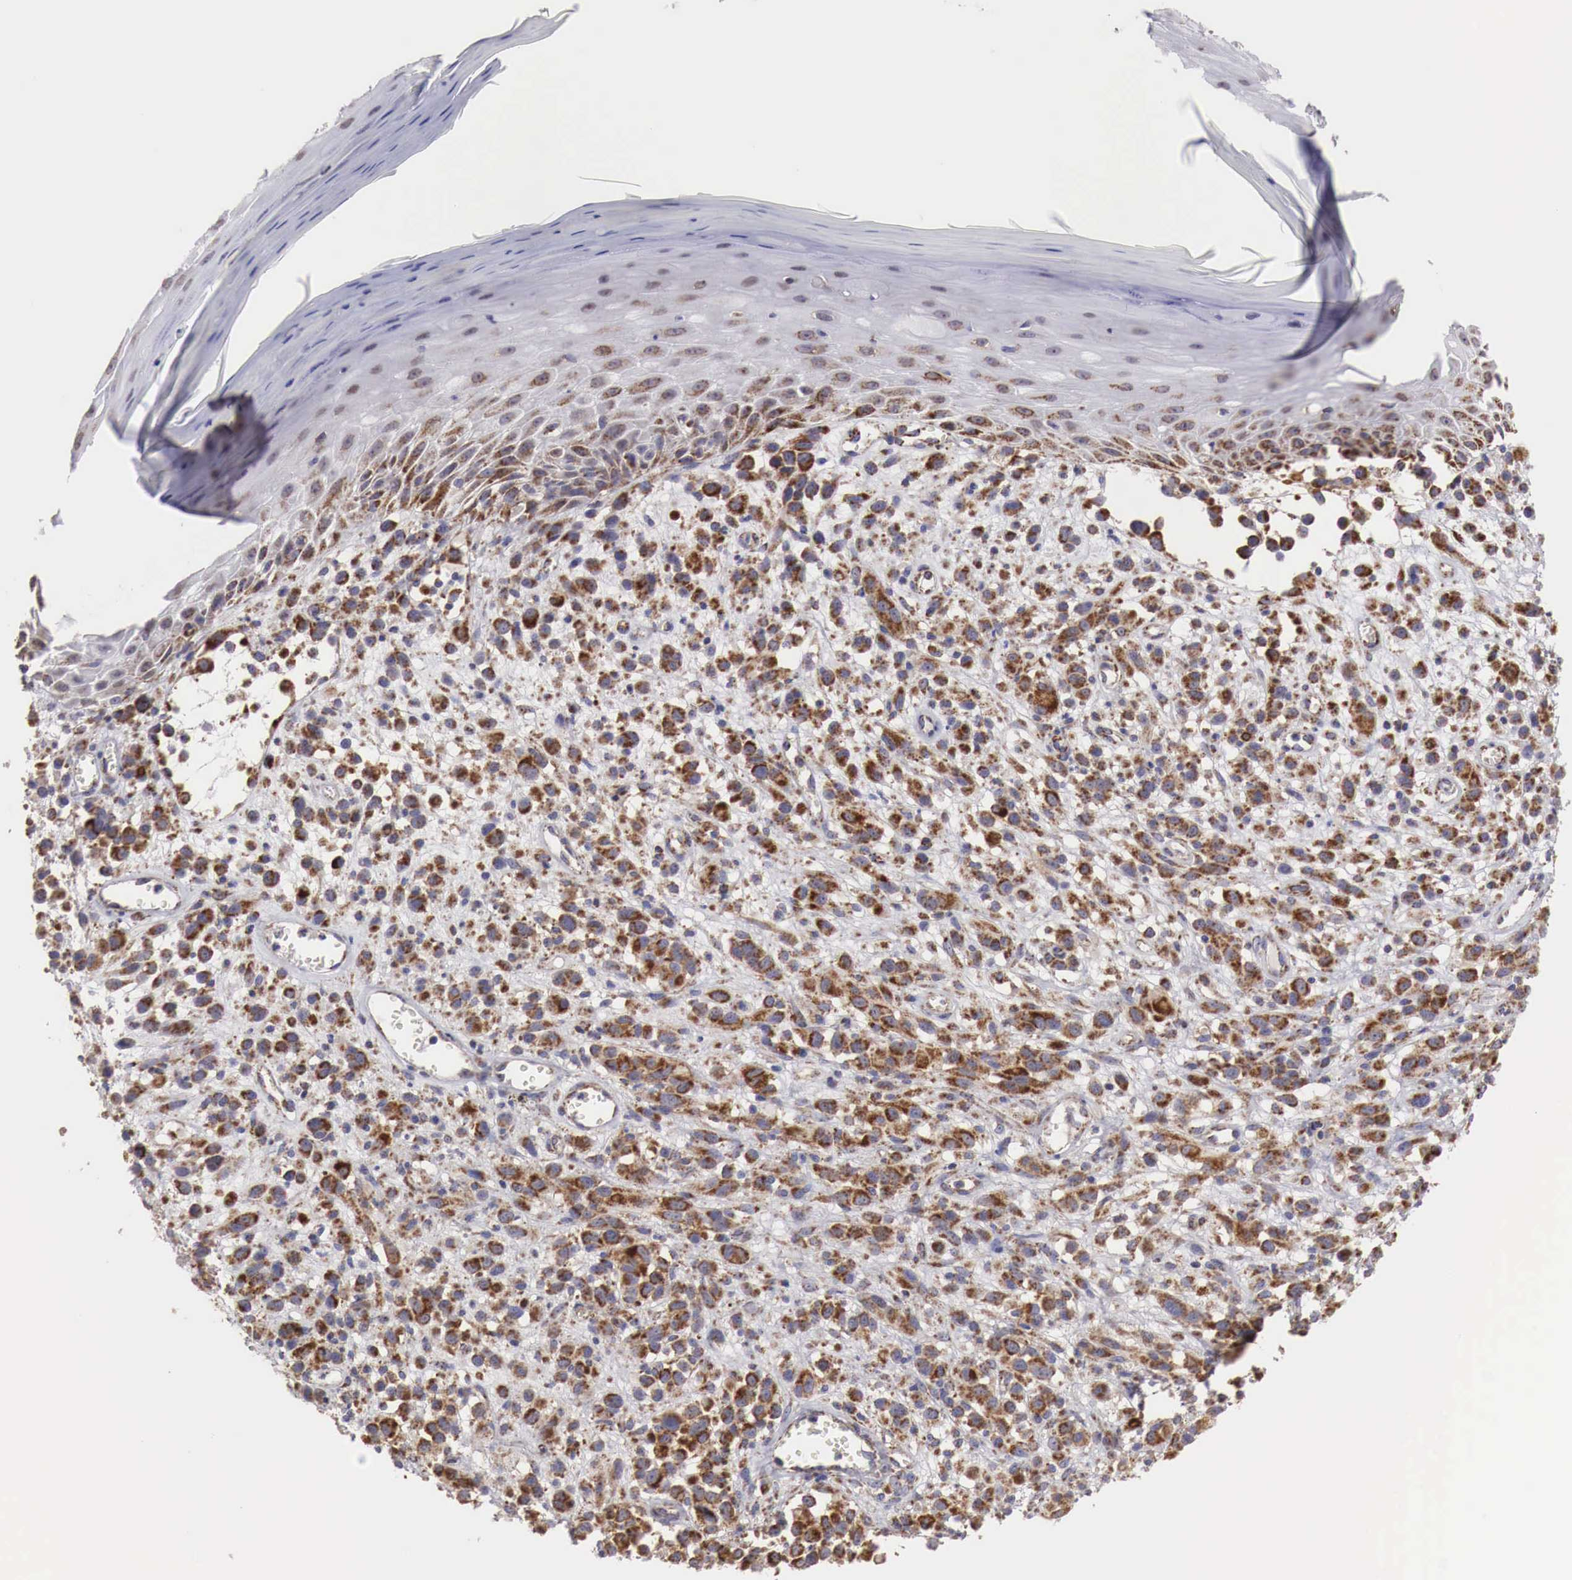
{"staining": {"intensity": "strong", "quantity": ">75%", "location": "cytoplasmic/membranous"}, "tissue": "melanoma", "cell_type": "Tumor cells", "image_type": "cancer", "snomed": [{"axis": "morphology", "description": "Malignant melanoma, NOS"}, {"axis": "topography", "description": "Skin"}], "caption": "Immunohistochemistry of human malignant melanoma reveals high levels of strong cytoplasmic/membranous staining in about >75% of tumor cells.", "gene": "XPNPEP3", "patient": {"sex": "male", "age": 51}}